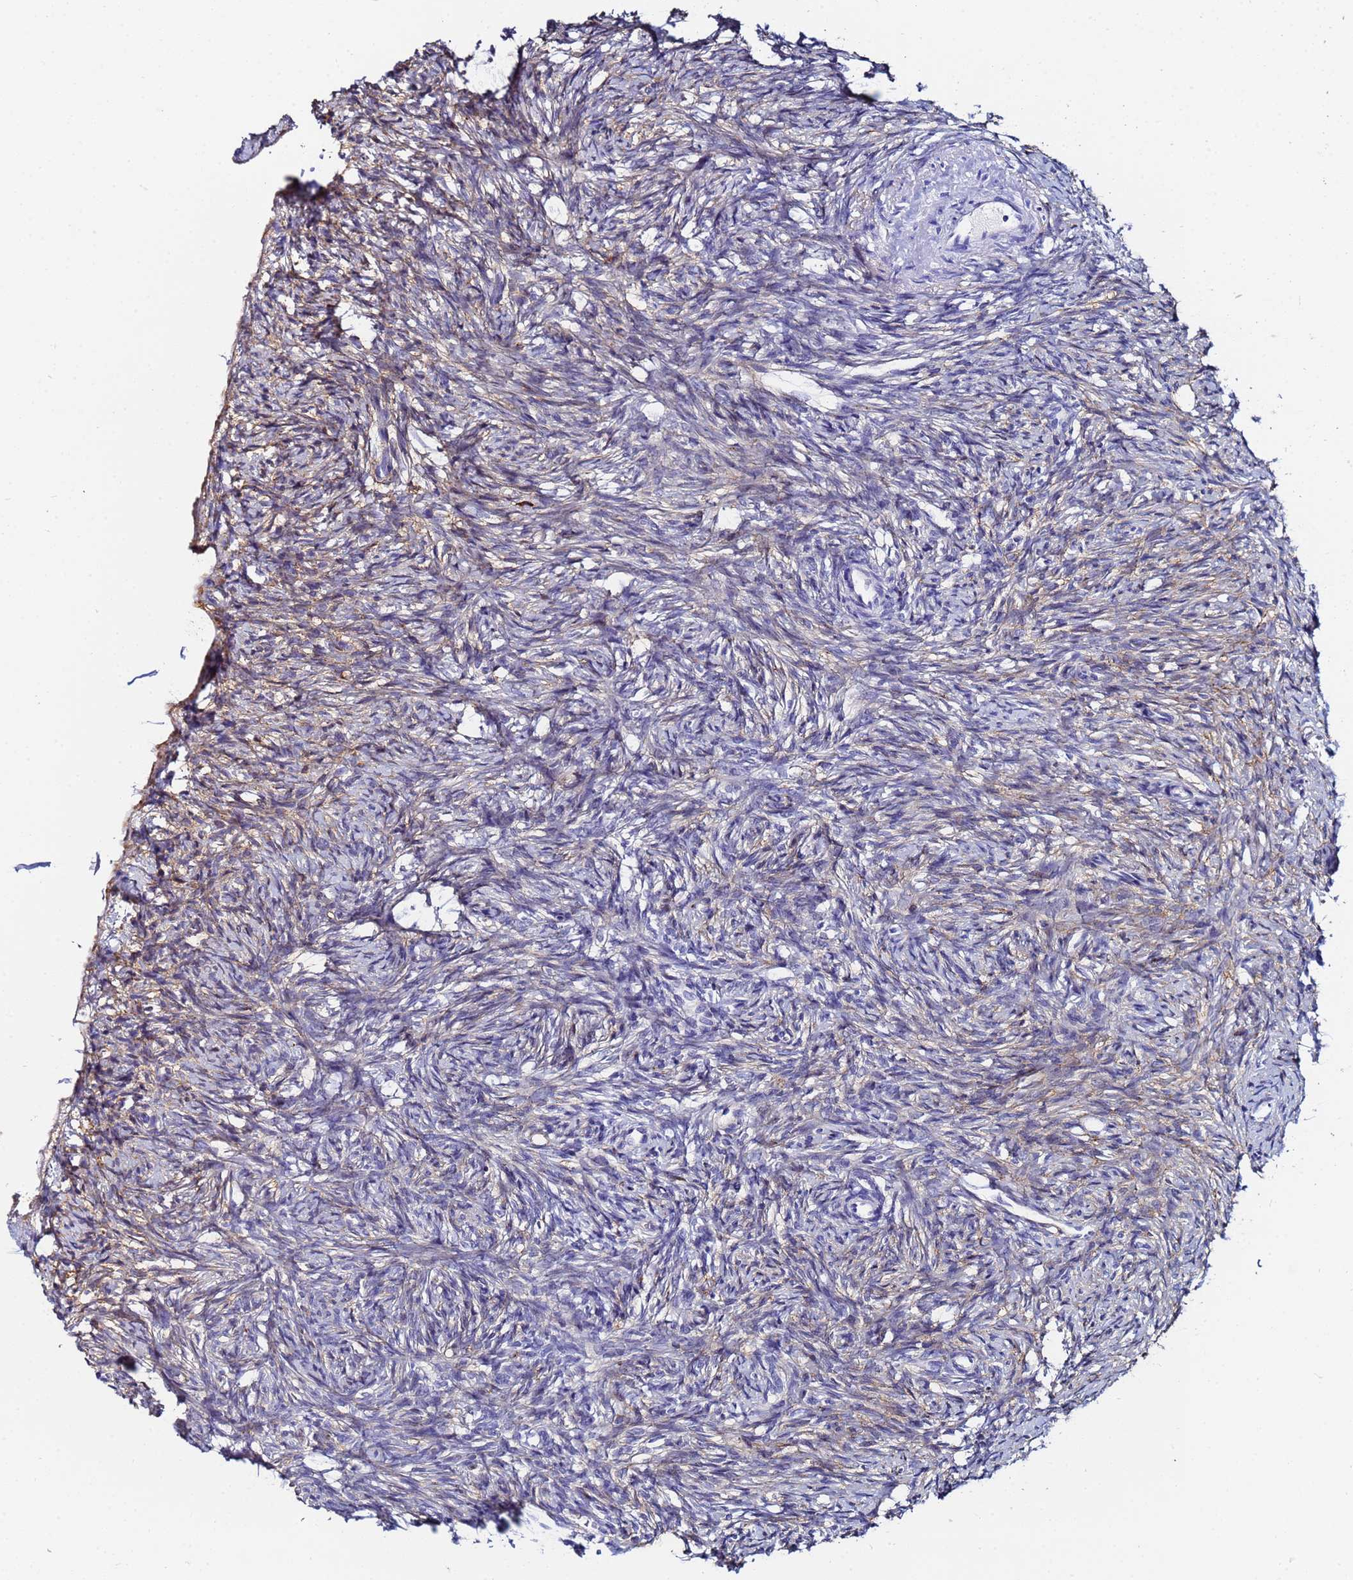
{"staining": {"intensity": "moderate", "quantity": ">75%", "location": "cytoplasmic/membranous"}, "tissue": "ovary", "cell_type": "Ovarian stroma cells", "image_type": "normal", "snomed": [{"axis": "morphology", "description": "Normal tissue, NOS"}, {"axis": "topography", "description": "Ovary"}], "caption": "High-magnification brightfield microscopy of normal ovary stained with DAB (3,3'-diaminobenzidine) (brown) and counterstained with hematoxylin (blue). ovarian stroma cells exhibit moderate cytoplasmic/membranous staining is appreciated in about>75% of cells.", "gene": "BASP1", "patient": {"sex": "female", "age": 51}}